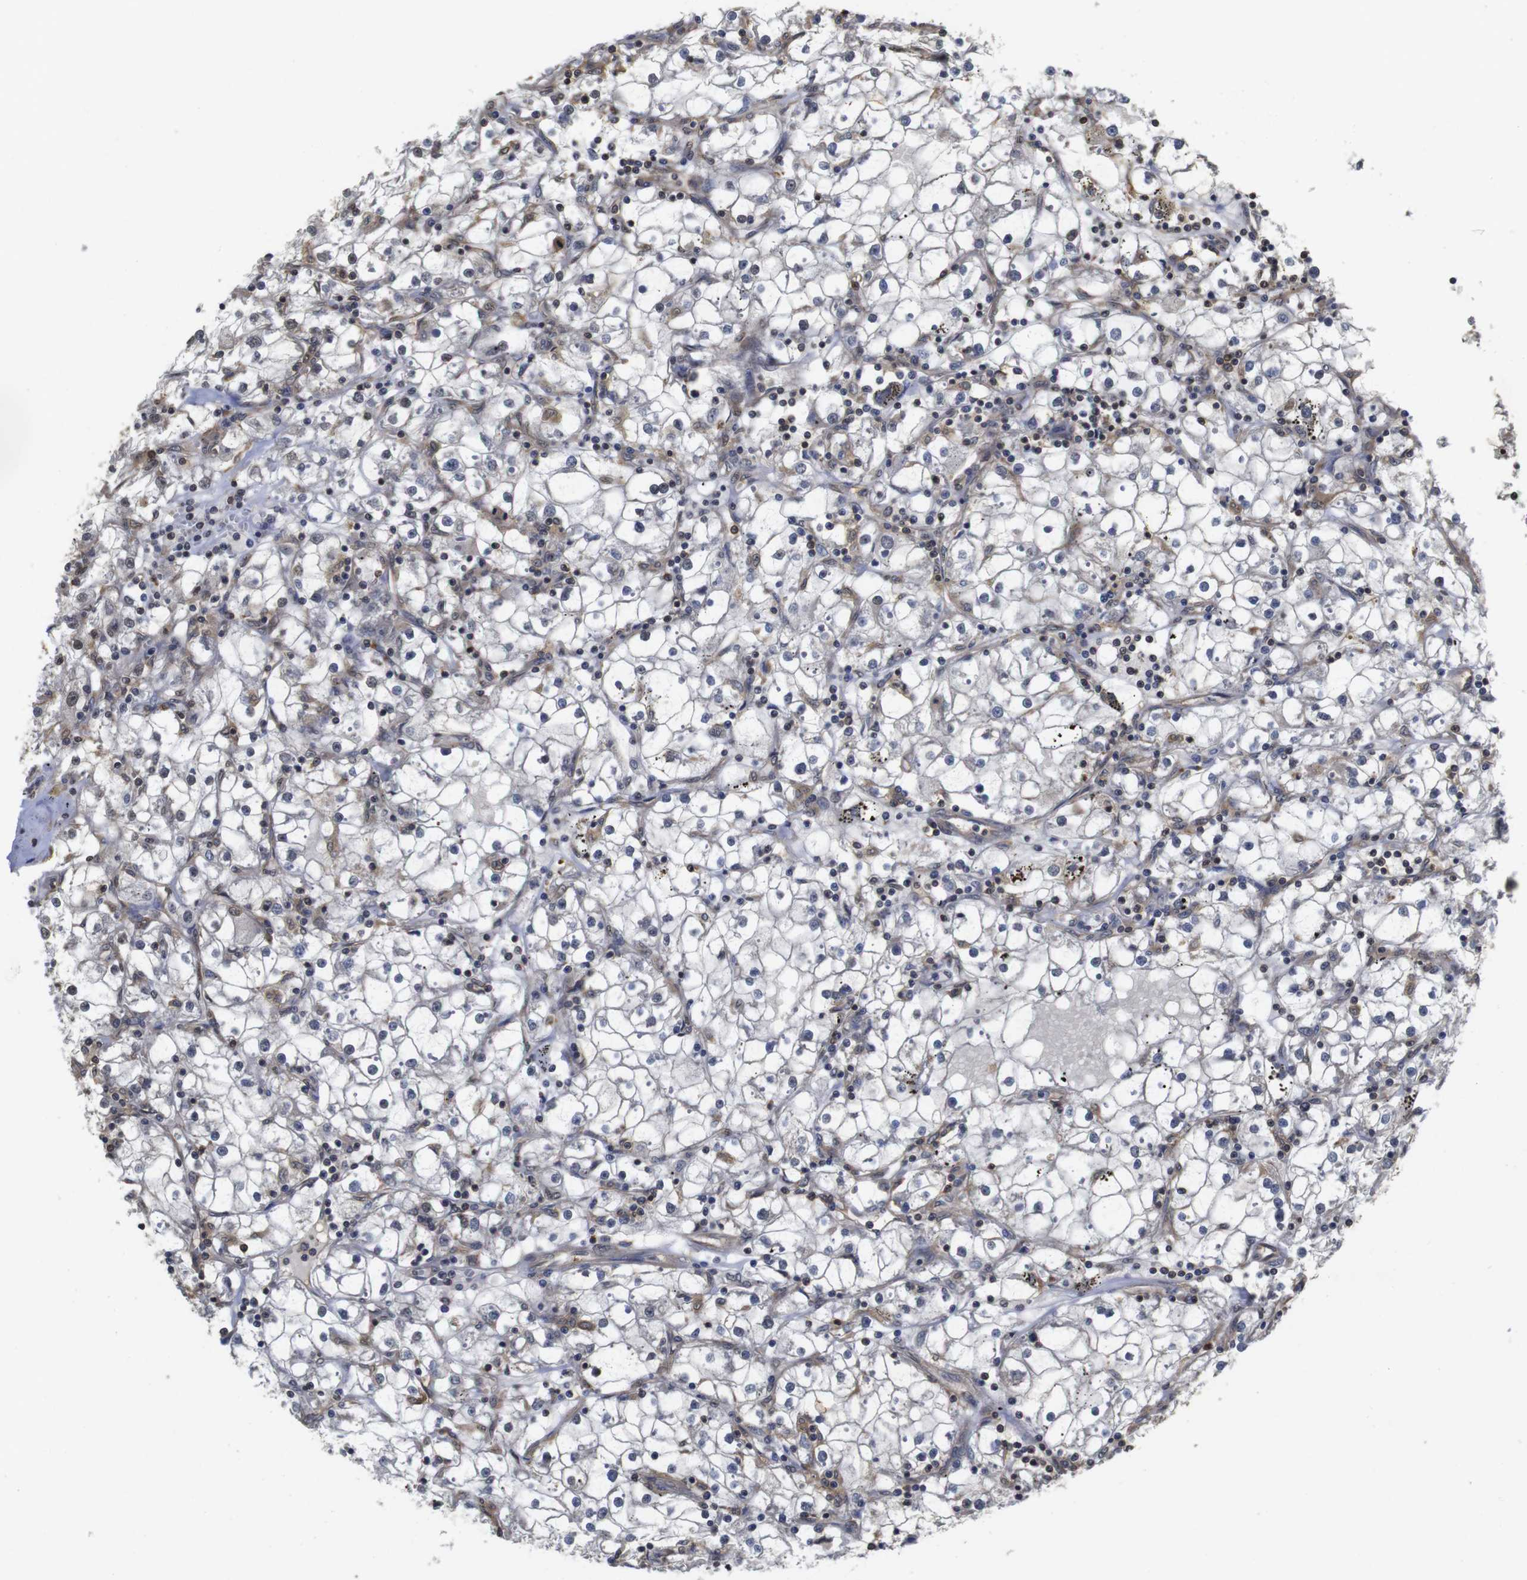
{"staining": {"intensity": "moderate", "quantity": "25%-75%", "location": "cytoplasmic/membranous,nuclear"}, "tissue": "renal cancer", "cell_type": "Tumor cells", "image_type": "cancer", "snomed": [{"axis": "morphology", "description": "Adenocarcinoma, NOS"}, {"axis": "topography", "description": "Kidney"}], "caption": "An image of renal adenocarcinoma stained for a protein reveals moderate cytoplasmic/membranous and nuclear brown staining in tumor cells.", "gene": "SUMO3", "patient": {"sex": "male", "age": 56}}